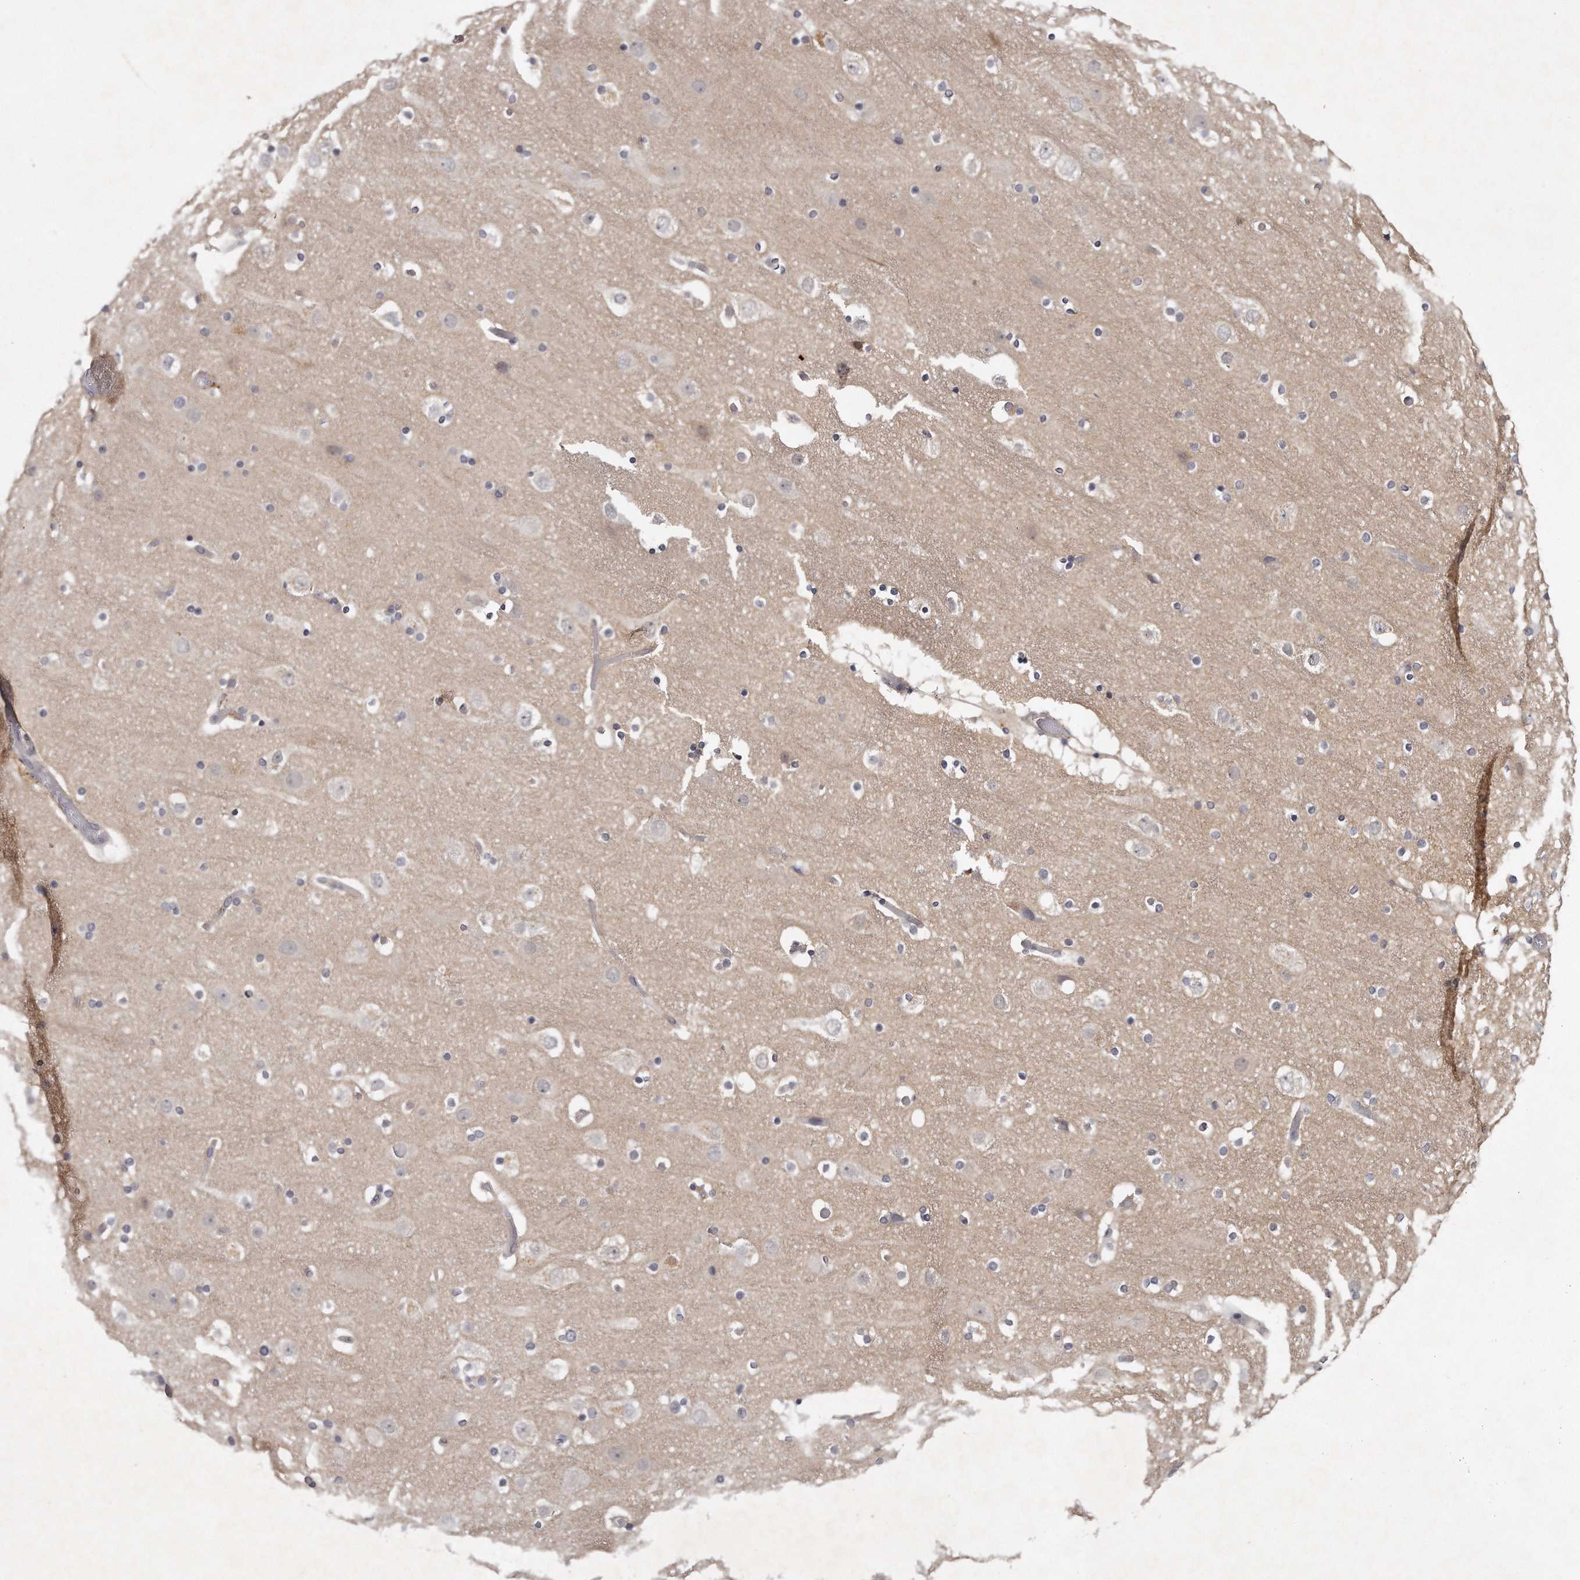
{"staining": {"intensity": "negative", "quantity": "none", "location": "none"}, "tissue": "cerebral cortex", "cell_type": "Endothelial cells", "image_type": "normal", "snomed": [{"axis": "morphology", "description": "Normal tissue, NOS"}, {"axis": "topography", "description": "Cerebral cortex"}], "caption": "Cerebral cortex stained for a protein using immunohistochemistry displays no staining endothelial cells.", "gene": "GGCT", "patient": {"sex": "male", "age": 57}}